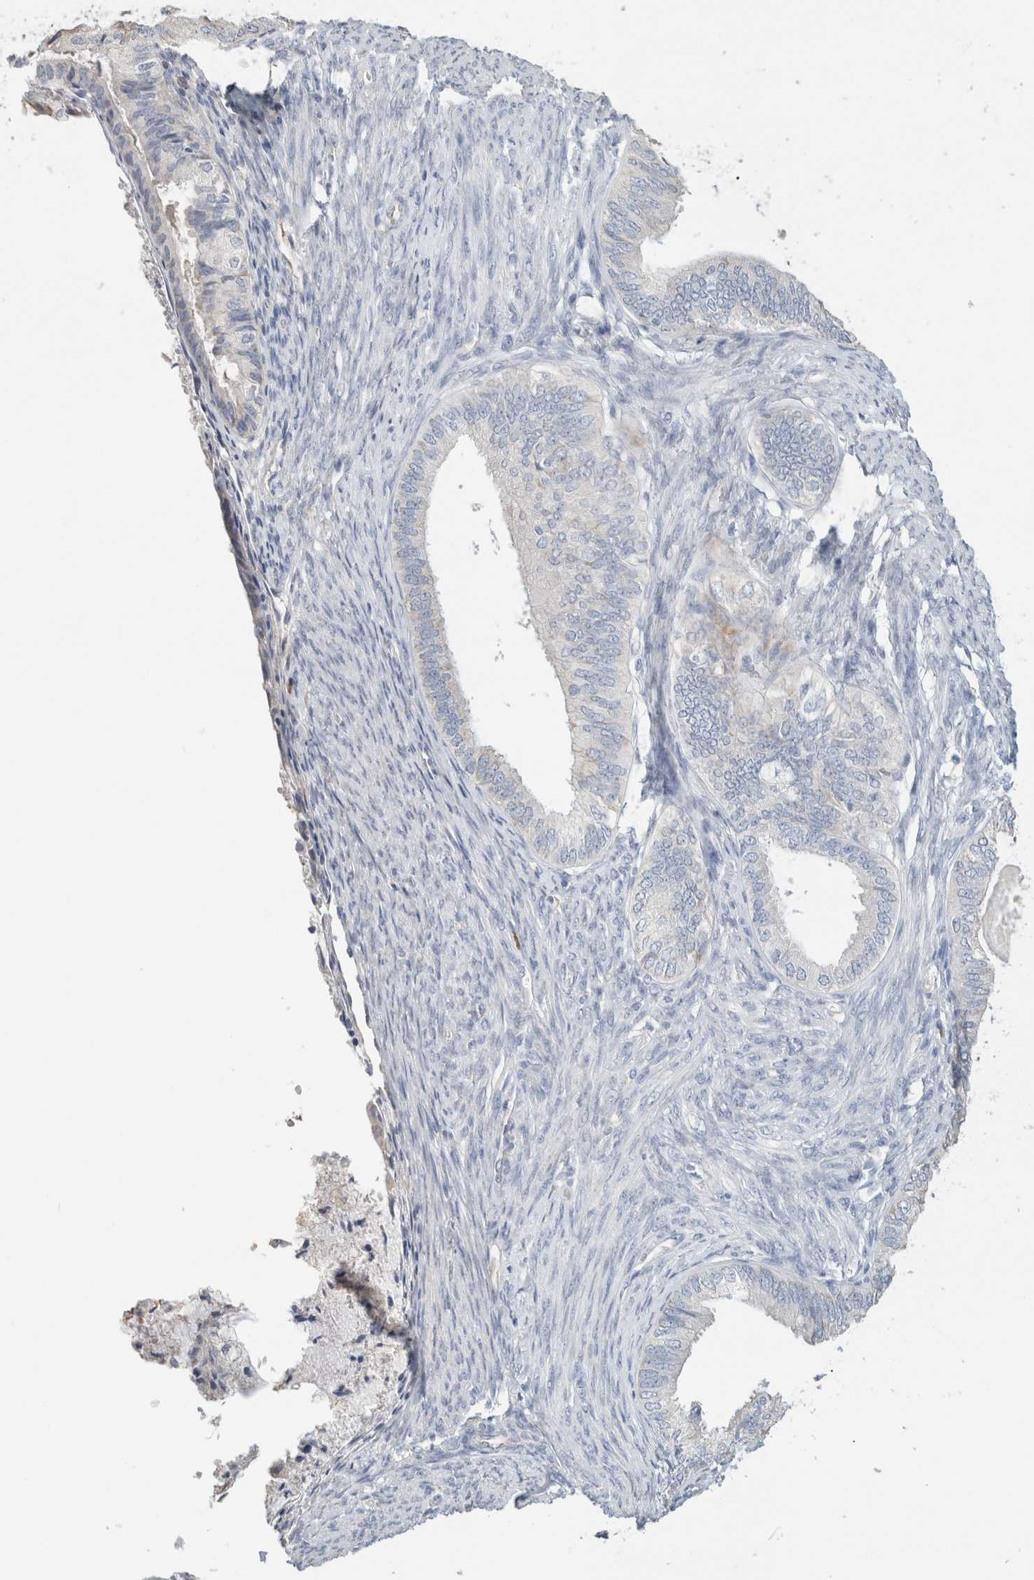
{"staining": {"intensity": "negative", "quantity": "none", "location": "none"}, "tissue": "endometrial cancer", "cell_type": "Tumor cells", "image_type": "cancer", "snomed": [{"axis": "morphology", "description": "Adenocarcinoma, NOS"}, {"axis": "topography", "description": "Endometrium"}], "caption": "Adenocarcinoma (endometrial) was stained to show a protein in brown. There is no significant staining in tumor cells. (DAB immunohistochemistry, high magnification).", "gene": "NEFM", "patient": {"sex": "female", "age": 86}}